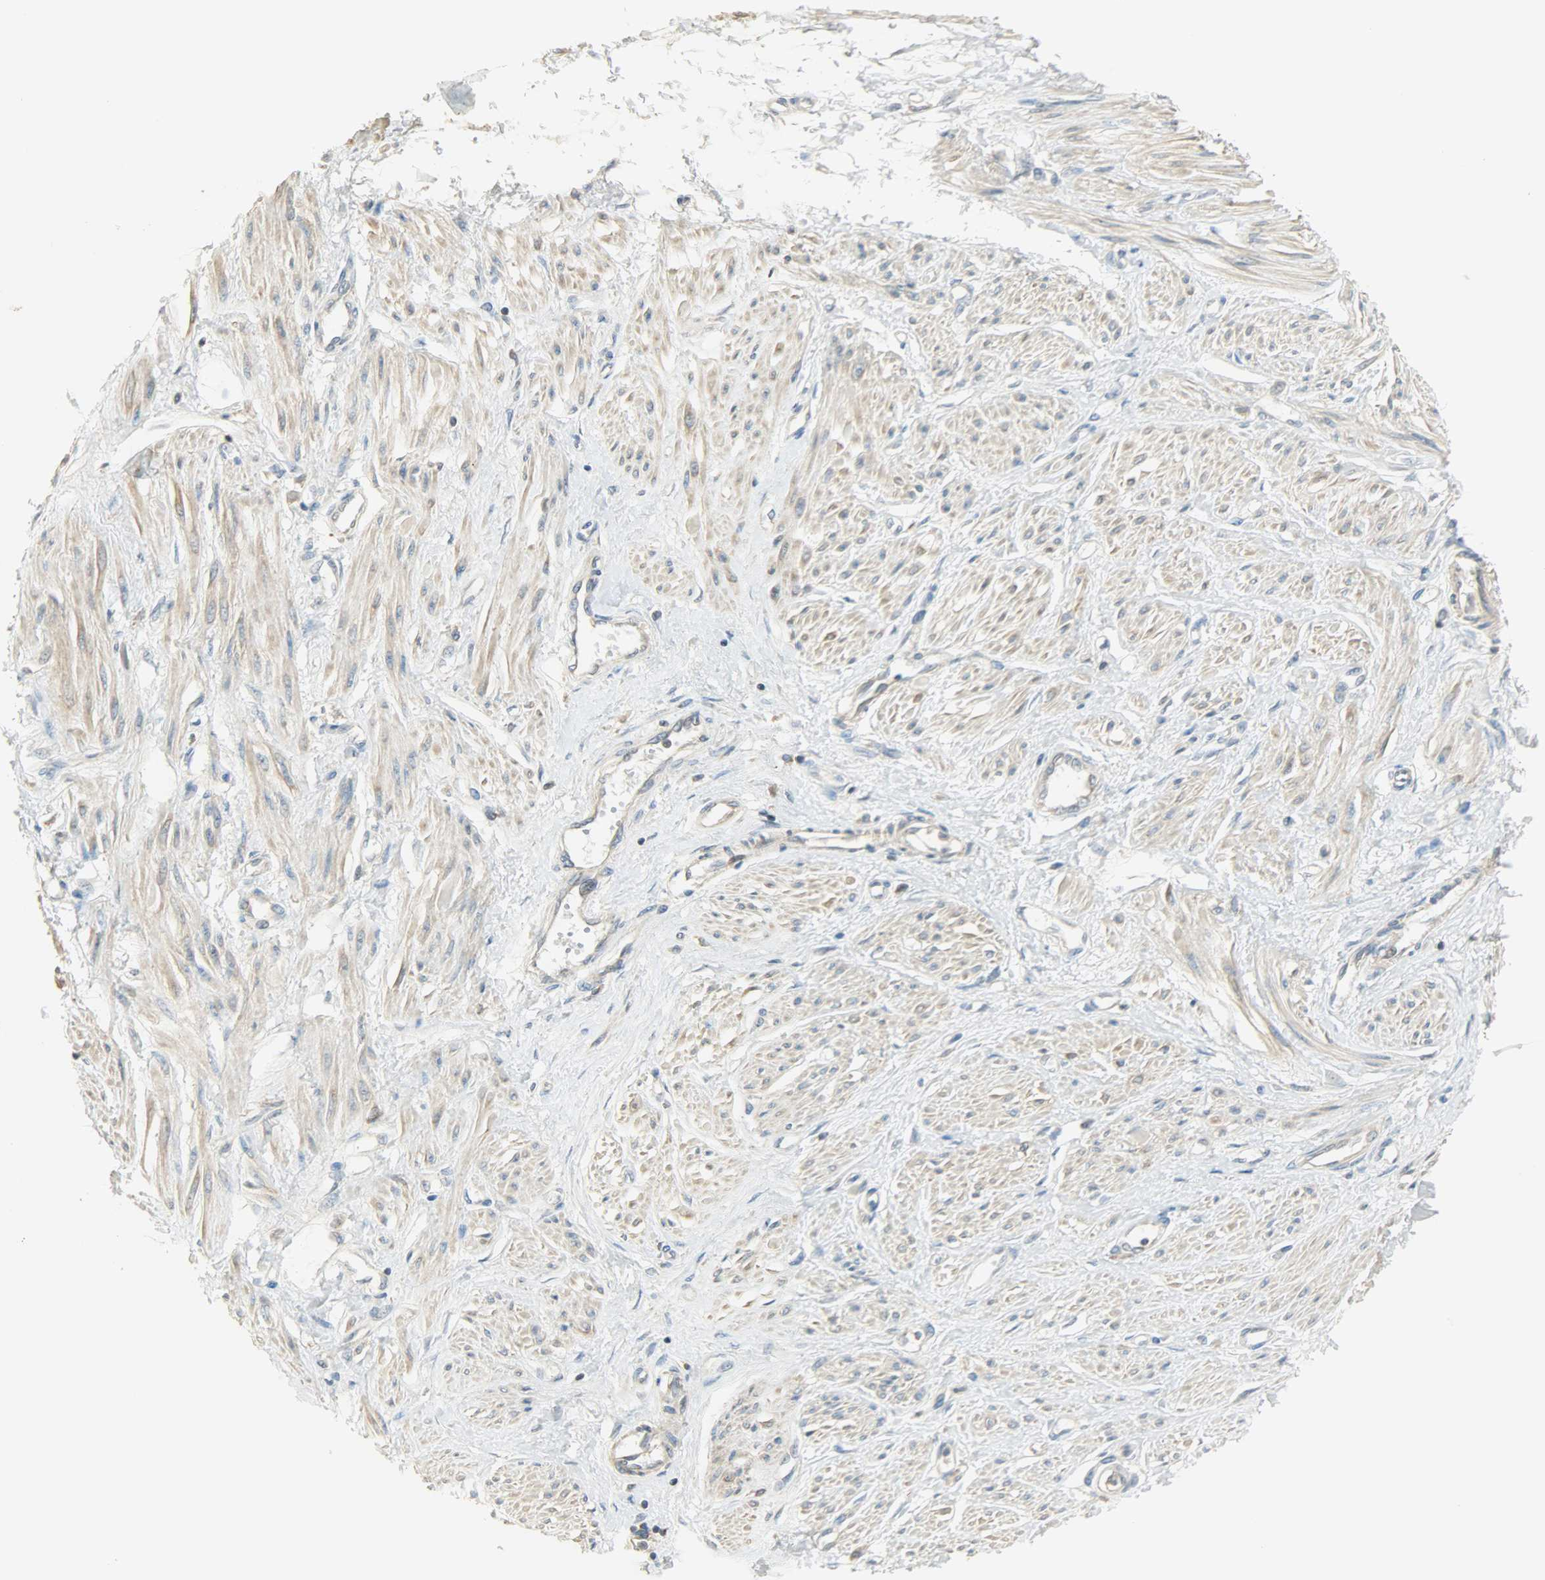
{"staining": {"intensity": "moderate", "quantity": "<25%", "location": "cytoplasmic/membranous"}, "tissue": "smooth muscle", "cell_type": "Smooth muscle cells", "image_type": "normal", "snomed": [{"axis": "morphology", "description": "Normal tissue, NOS"}, {"axis": "topography", "description": "Smooth muscle"}, {"axis": "topography", "description": "Uterus"}], "caption": "Smooth muscle stained for a protein (brown) demonstrates moderate cytoplasmic/membranous positive positivity in approximately <25% of smooth muscle cells.", "gene": "NNT", "patient": {"sex": "female", "age": 39}}